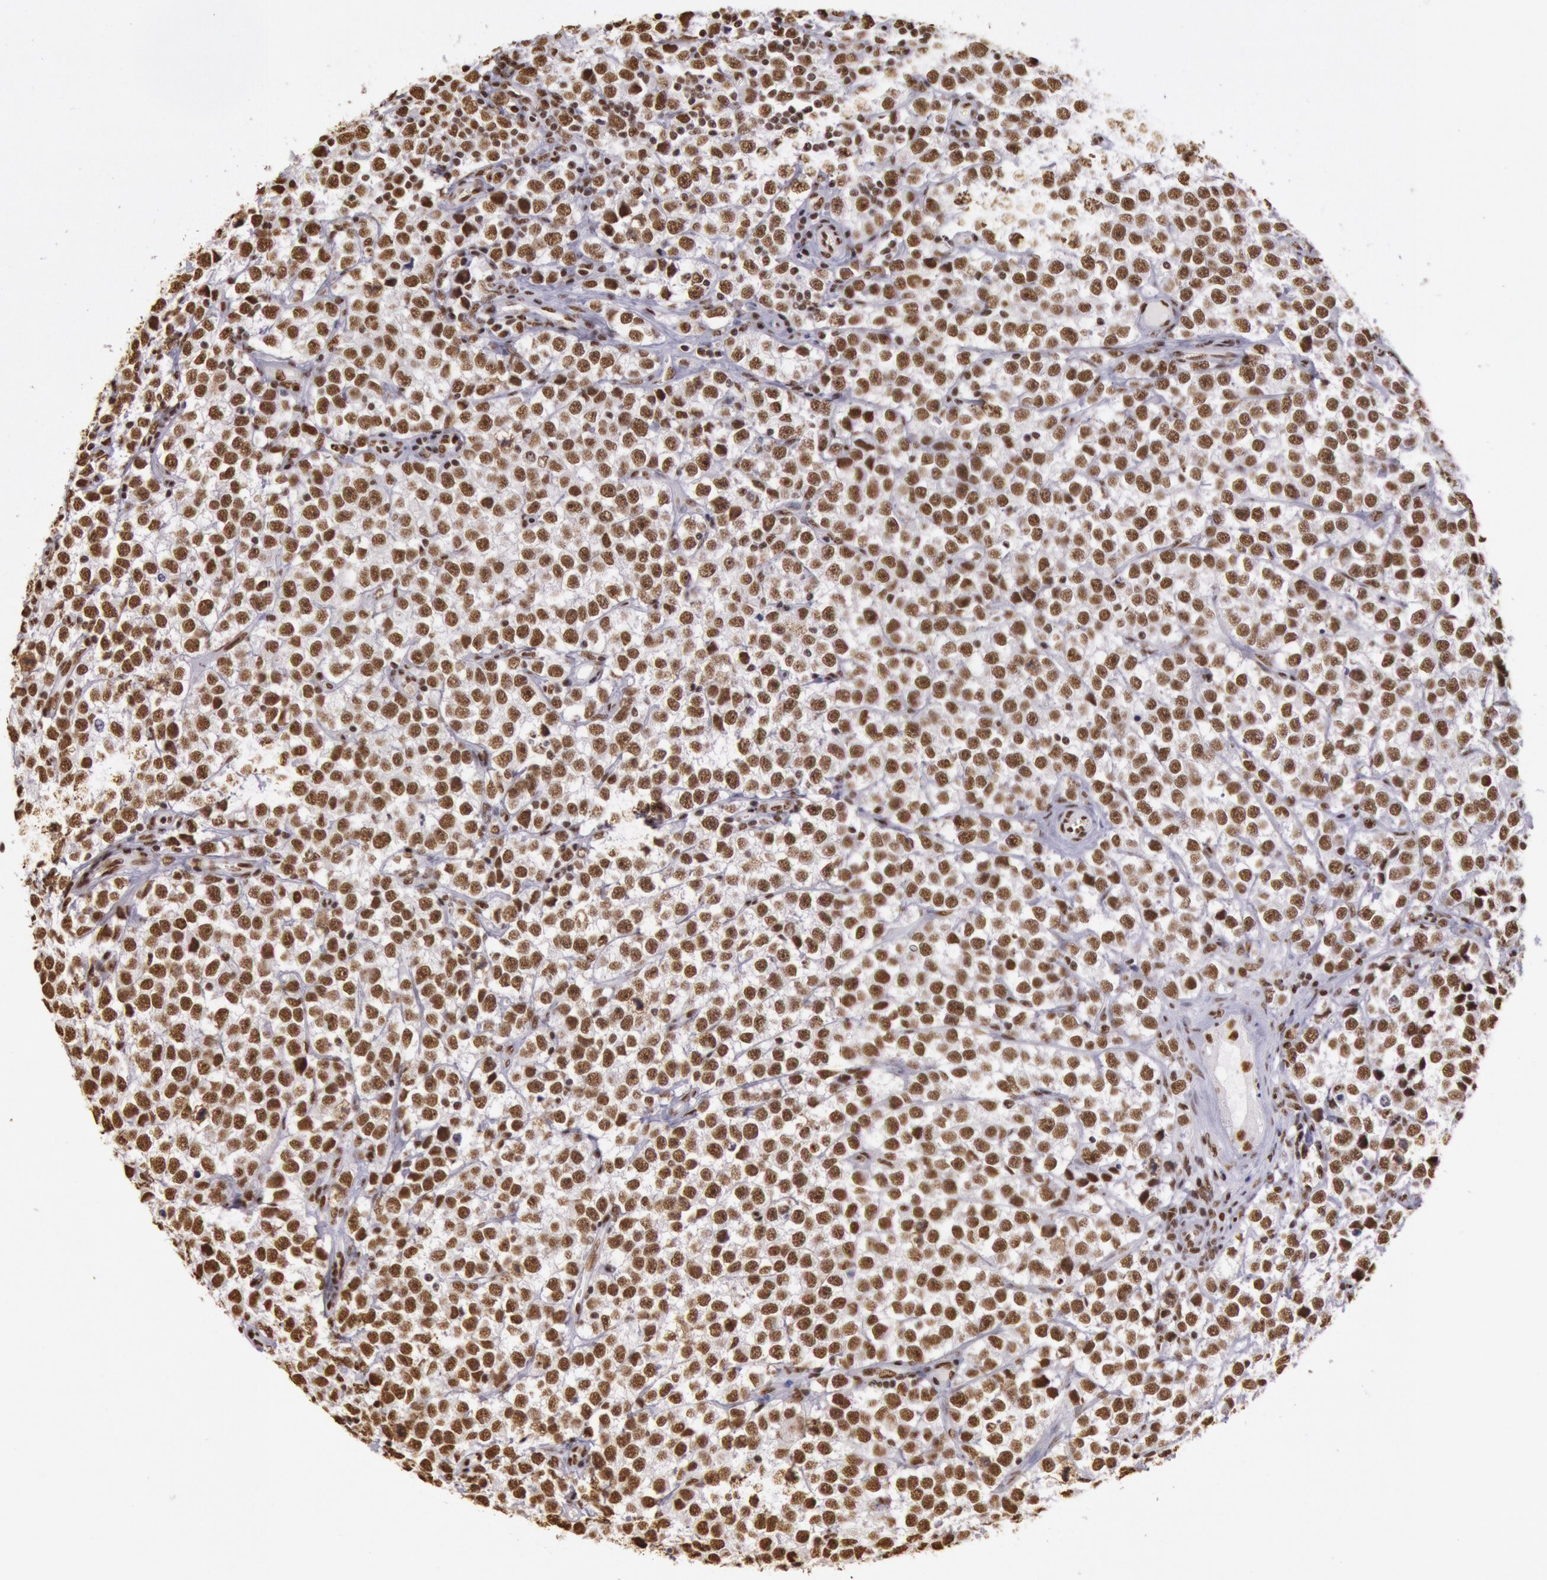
{"staining": {"intensity": "moderate", "quantity": ">75%", "location": "nuclear"}, "tissue": "testis cancer", "cell_type": "Tumor cells", "image_type": "cancer", "snomed": [{"axis": "morphology", "description": "Seminoma, NOS"}, {"axis": "topography", "description": "Testis"}], "caption": "A high-resolution photomicrograph shows immunohistochemistry staining of seminoma (testis), which shows moderate nuclear staining in about >75% of tumor cells.", "gene": "HNRNPH2", "patient": {"sex": "male", "age": 25}}